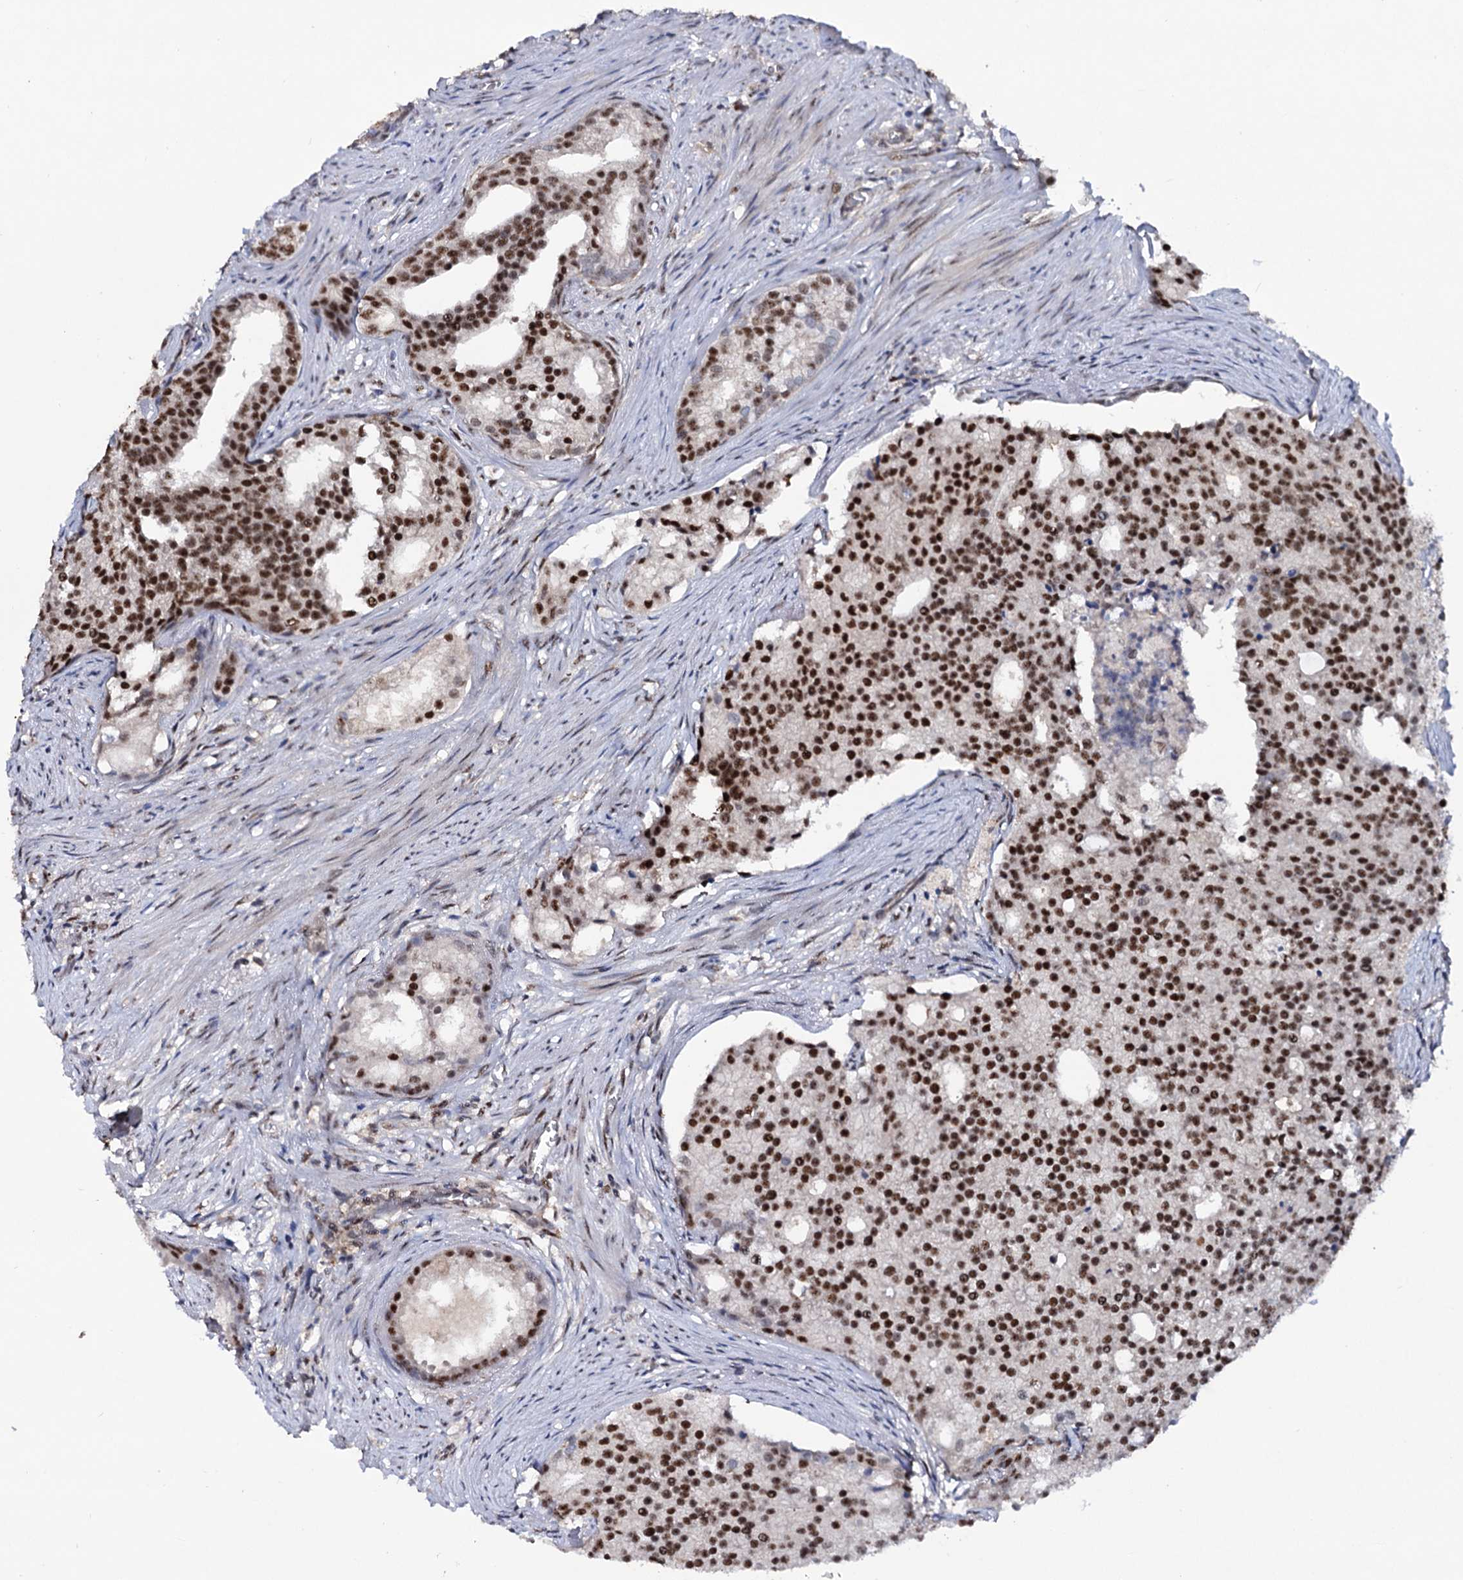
{"staining": {"intensity": "strong", "quantity": ">75%", "location": "nuclear"}, "tissue": "prostate cancer", "cell_type": "Tumor cells", "image_type": "cancer", "snomed": [{"axis": "morphology", "description": "Adenocarcinoma, Low grade"}, {"axis": "topography", "description": "Prostate"}], "caption": "IHC image of prostate cancer (adenocarcinoma (low-grade)) stained for a protein (brown), which exhibits high levels of strong nuclear expression in about >75% of tumor cells.", "gene": "TBC1D12", "patient": {"sex": "male", "age": 71}}